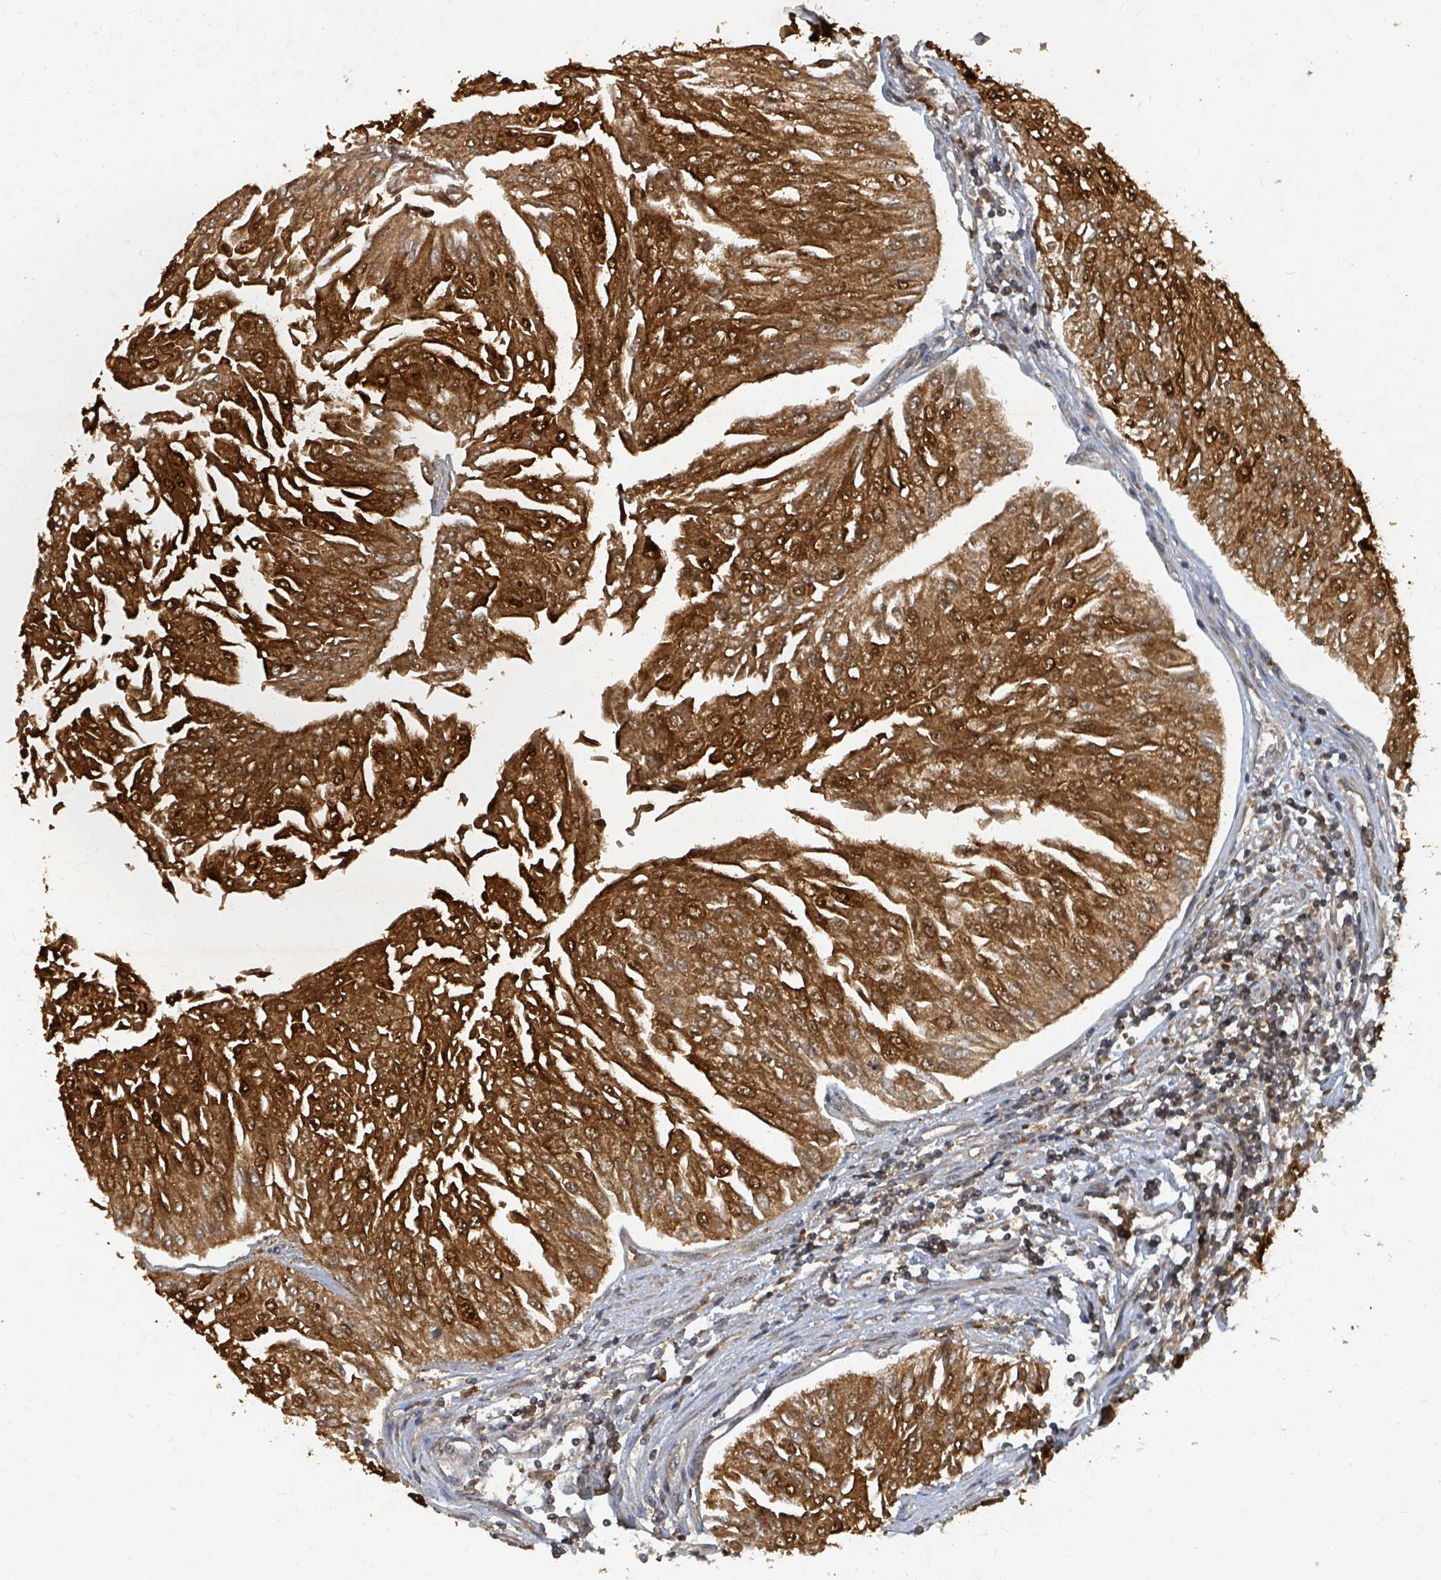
{"staining": {"intensity": "strong", "quantity": ">75%", "location": "cytoplasmic/membranous,nuclear"}, "tissue": "urothelial cancer", "cell_type": "Tumor cells", "image_type": "cancer", "snomed": [{"axis": "morphology", "description": "Urothelial carcinoma, Low grade"}, {"axis": "topography", "description": "Urinary bladder"}], "caption": "Protein staining displays strong cytoplasmic/membranous and nuclear positivity in approximately >75% of tumor cells in urothelial carcinoma (low-grade). The staining is performed using DAB brown chromogen to label protein expression. The nuclei are counter-stained blue using hematoxylin.", "gene": "KDM4E", "patient": {"sex": "male", "age": 67}}